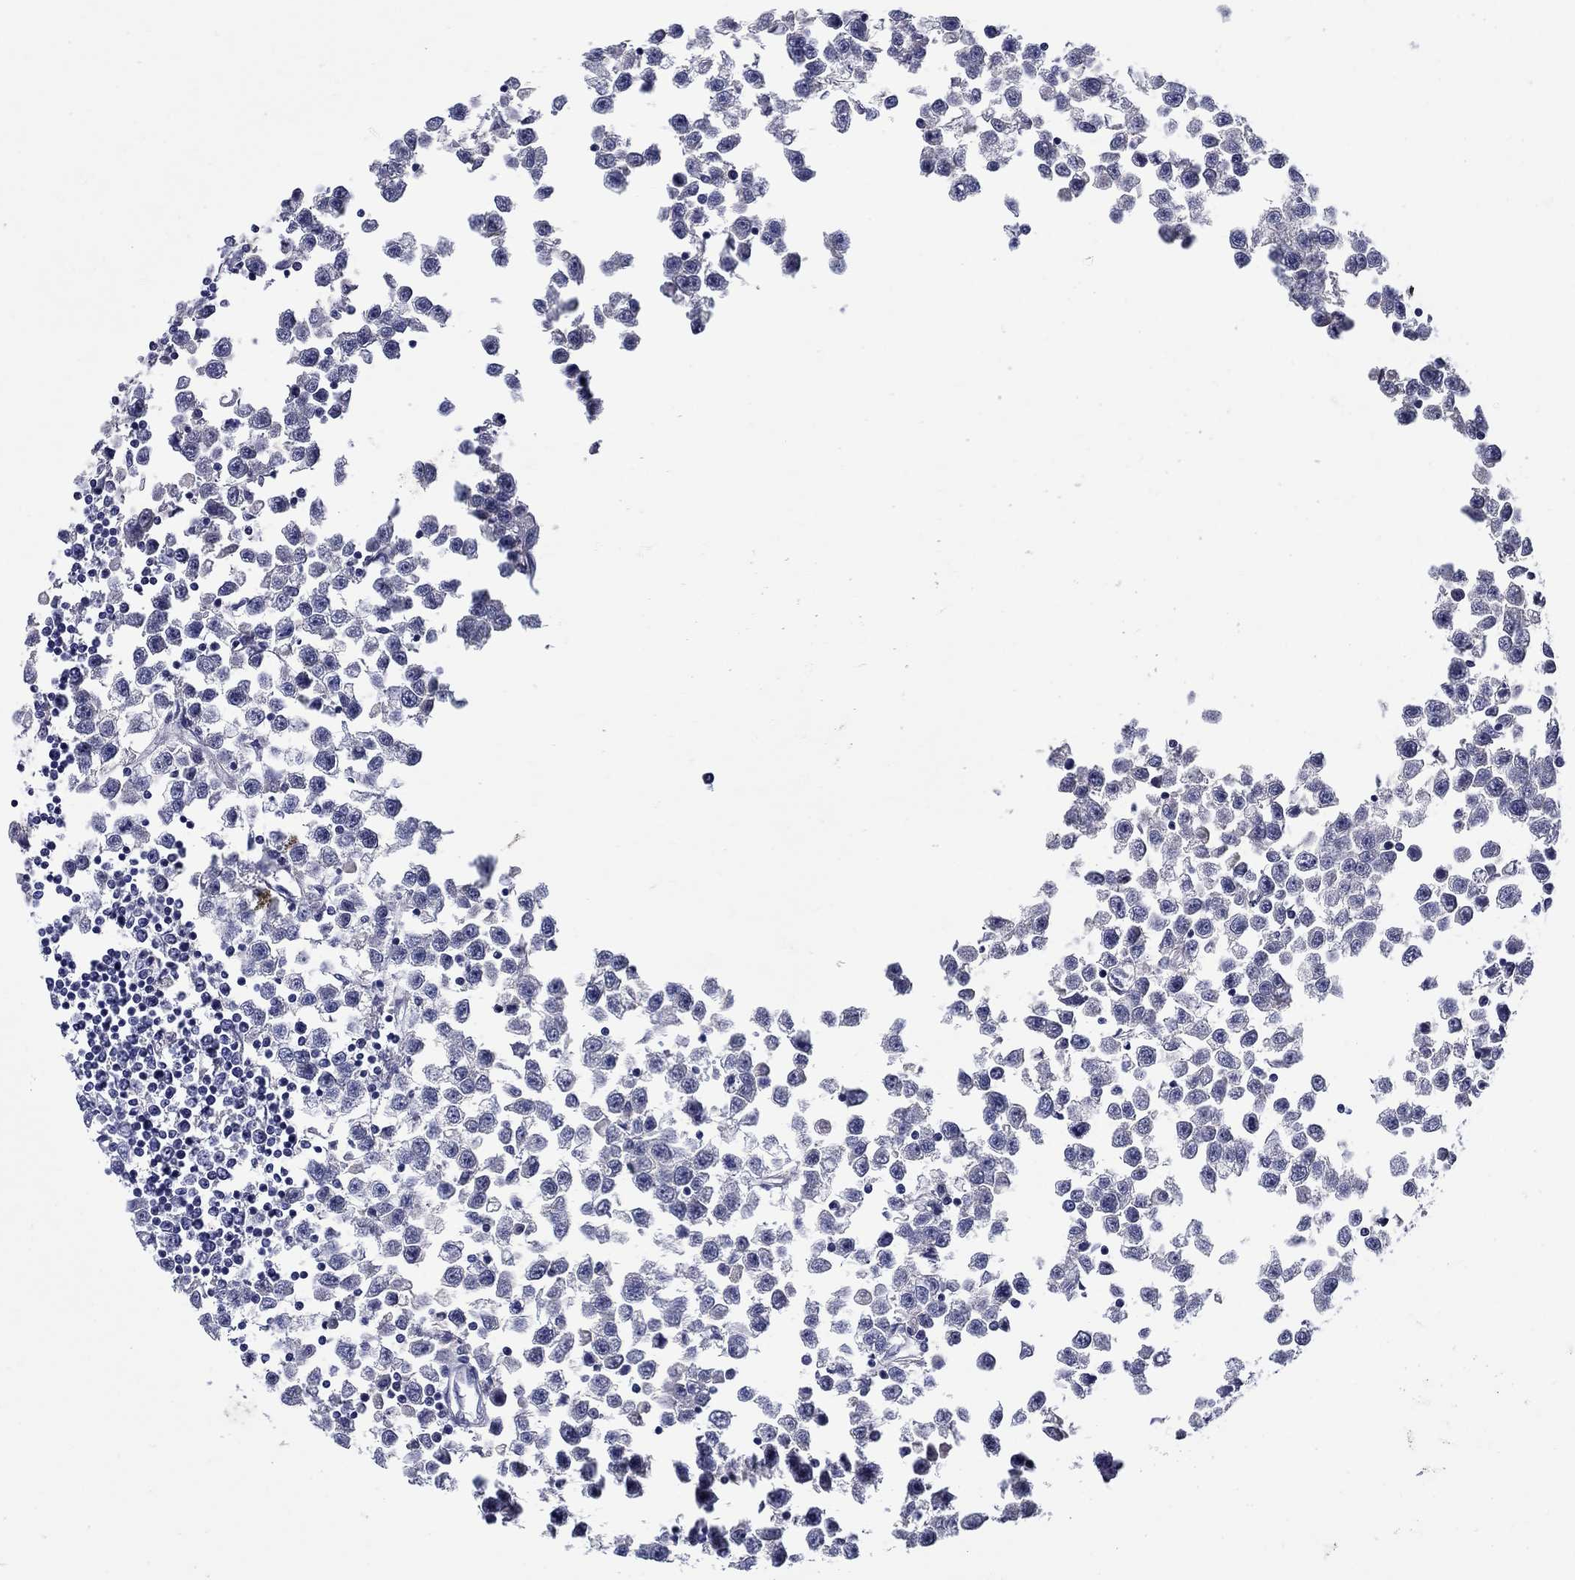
{"staining": {"intensity": "negative", "quantity": "none", "location": "none"}, "tissue": "testis cancer", "cell_type": "Tumor cells", "image_type": "cancer", "snomed": [{"axis": "morphology", "description": "Seminoma, NOS"}, {"axis": "topography", "description": "Testis"}], "caption": "DAB immunohistochemical staining of testis seminoma reveals no significant positivity in tumor cells.", "gene": "SLC30A3", "patient": {"sex": "male", "age": 34}}